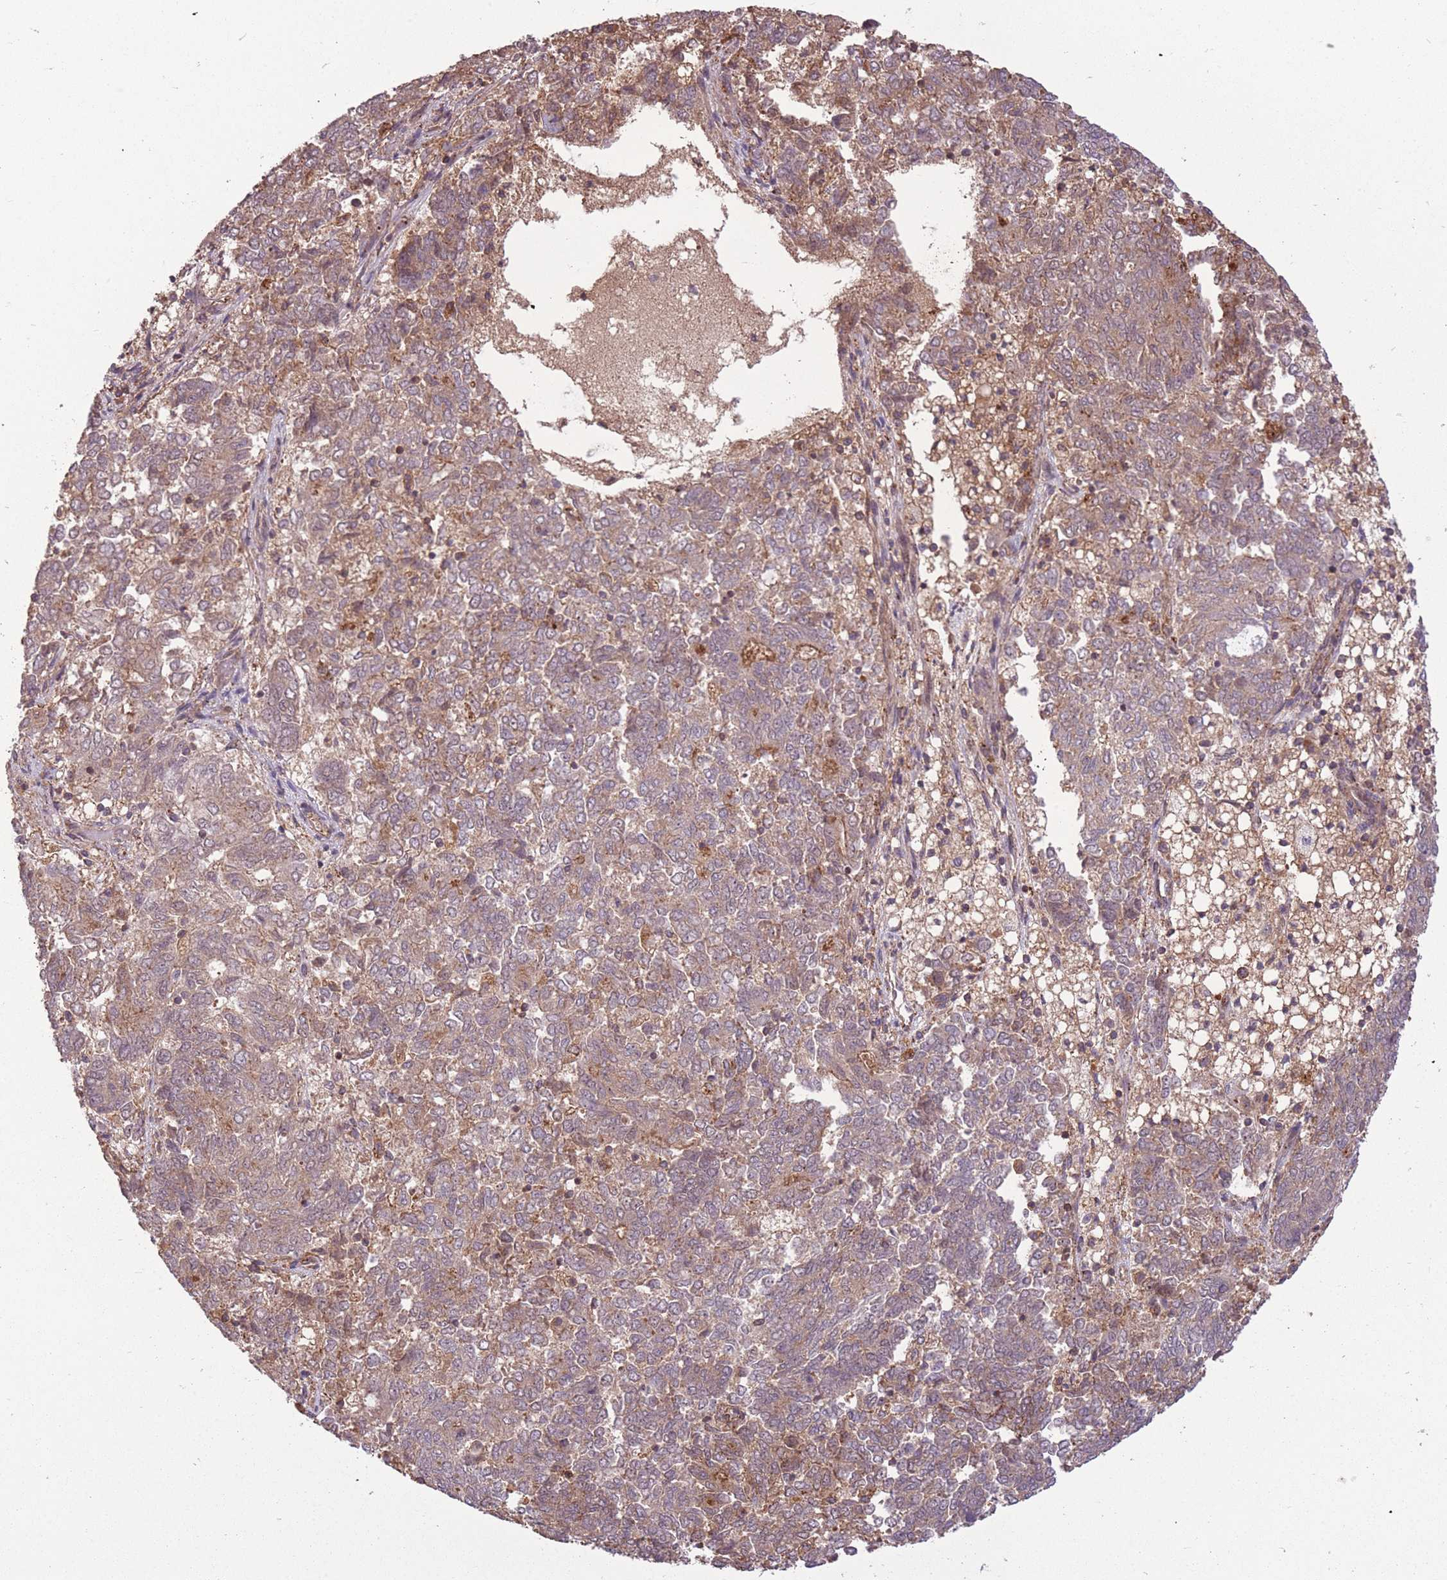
{"staining": {"intensity": "moderate", "quantity": "<25%", "location": "cytoplasmic/membranous"}, "tissue": "endometrial cancer", "cell_type": "Tumor cells", "image_type": "cancer", "snomed": [{"axis": "morphology", "description": "Adenocarcinoma, NOS"}, {"axis": "topography", "description": "Endometrium"}], "caption": "Tumor cells display moderate cytoplasmic/membranous positivity in approximately <25% of cells in adenocarcinoma (endometrial).", "gene": "POLR3F", "patient": {"sex": "female", "age": 80}}